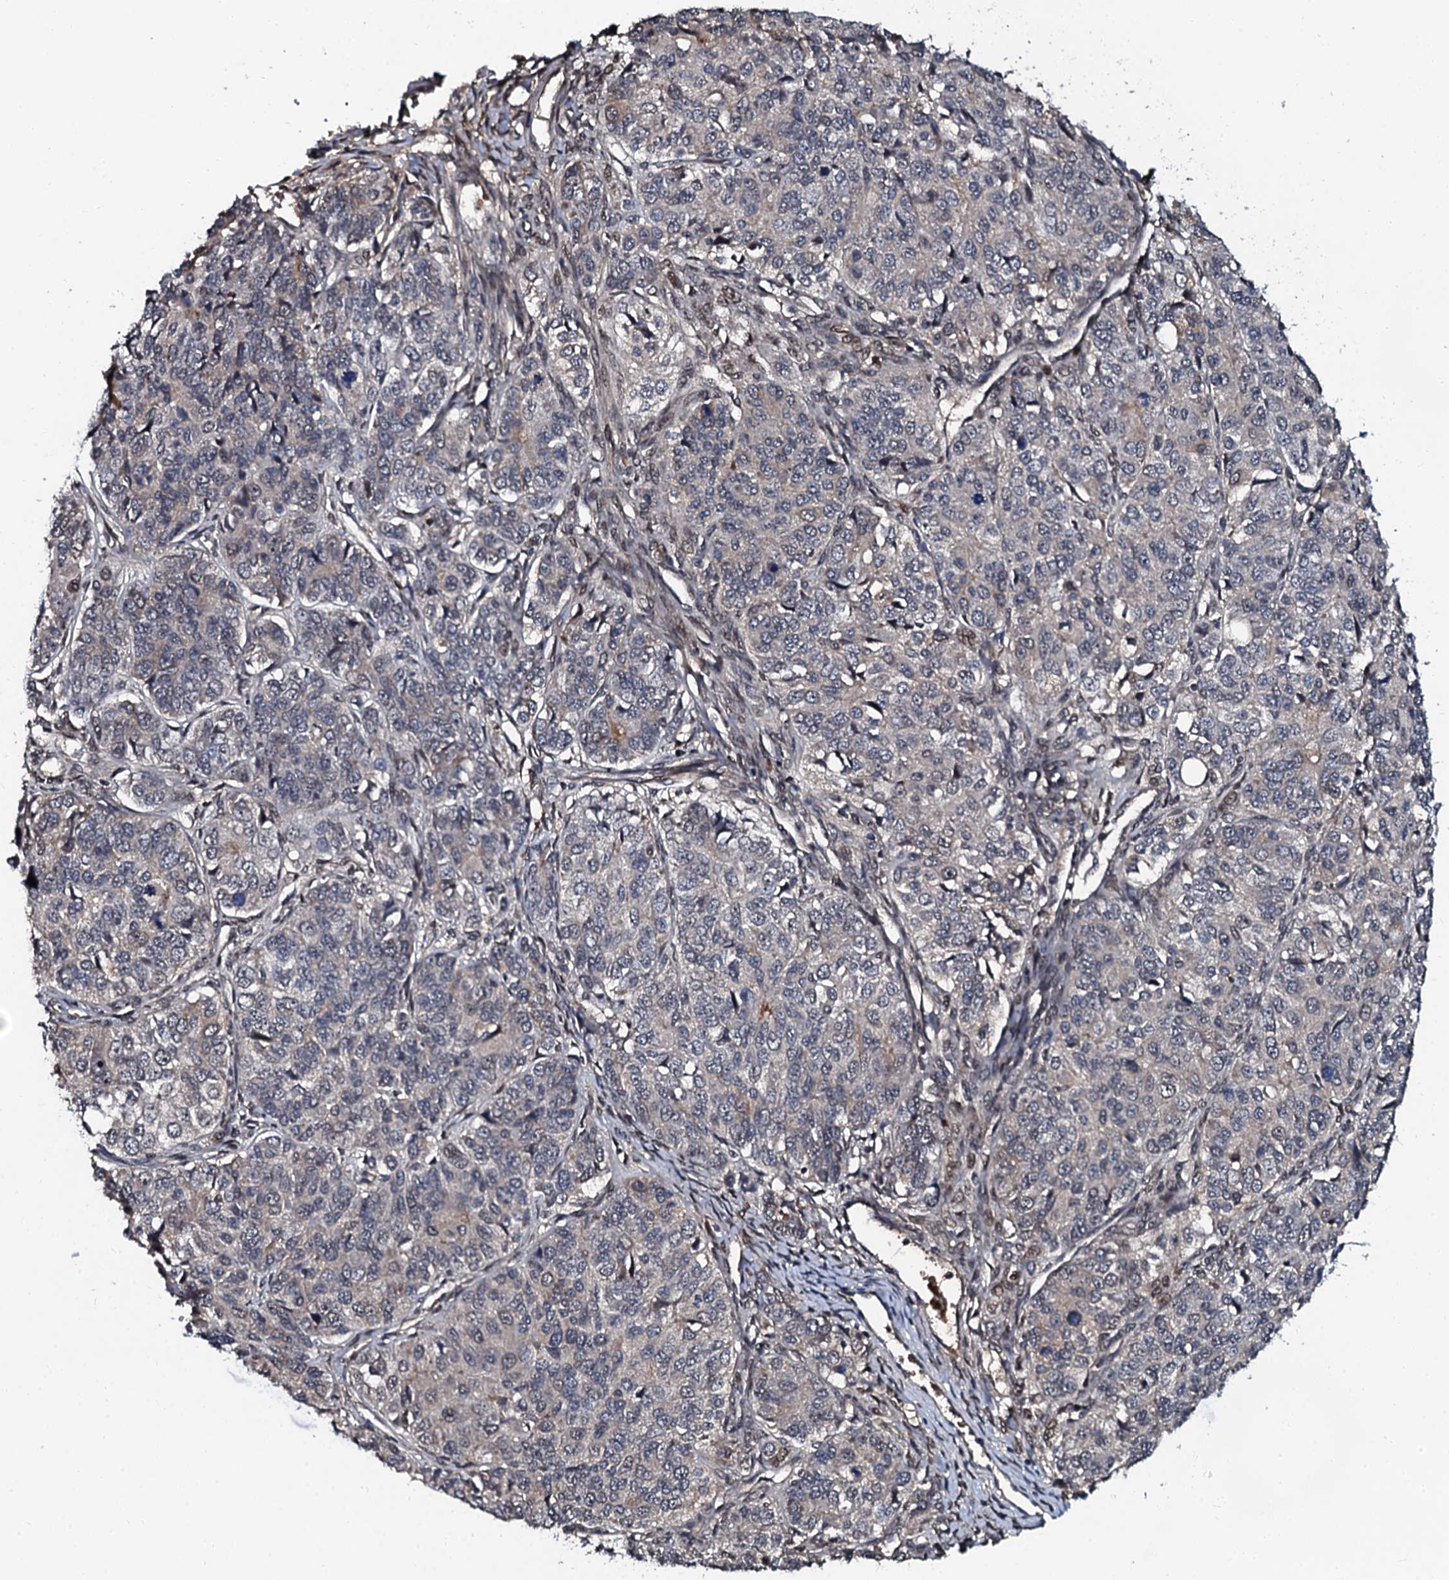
{"staining": {"intensity": "negative", "quantity": "none", "location": "none"}, "tissue": "ovarian cancer", "cell_type": "Tumor cells", "image_type": "cancer", "snomed": [{"axis": "morphology", "description": "Carcinoma, endometroid"}, {"axis": "topography", "description": "Ovary"}], "caption": "An immunohistochemistry micrograph of ovarian cancer (endometroid carcinoma) is shown. There is no staining in tumor cells of ovarian cancer (endometroid carcinoma).", "gene": "N4BP1", "patient": {"sex": "female", "age": 51}}